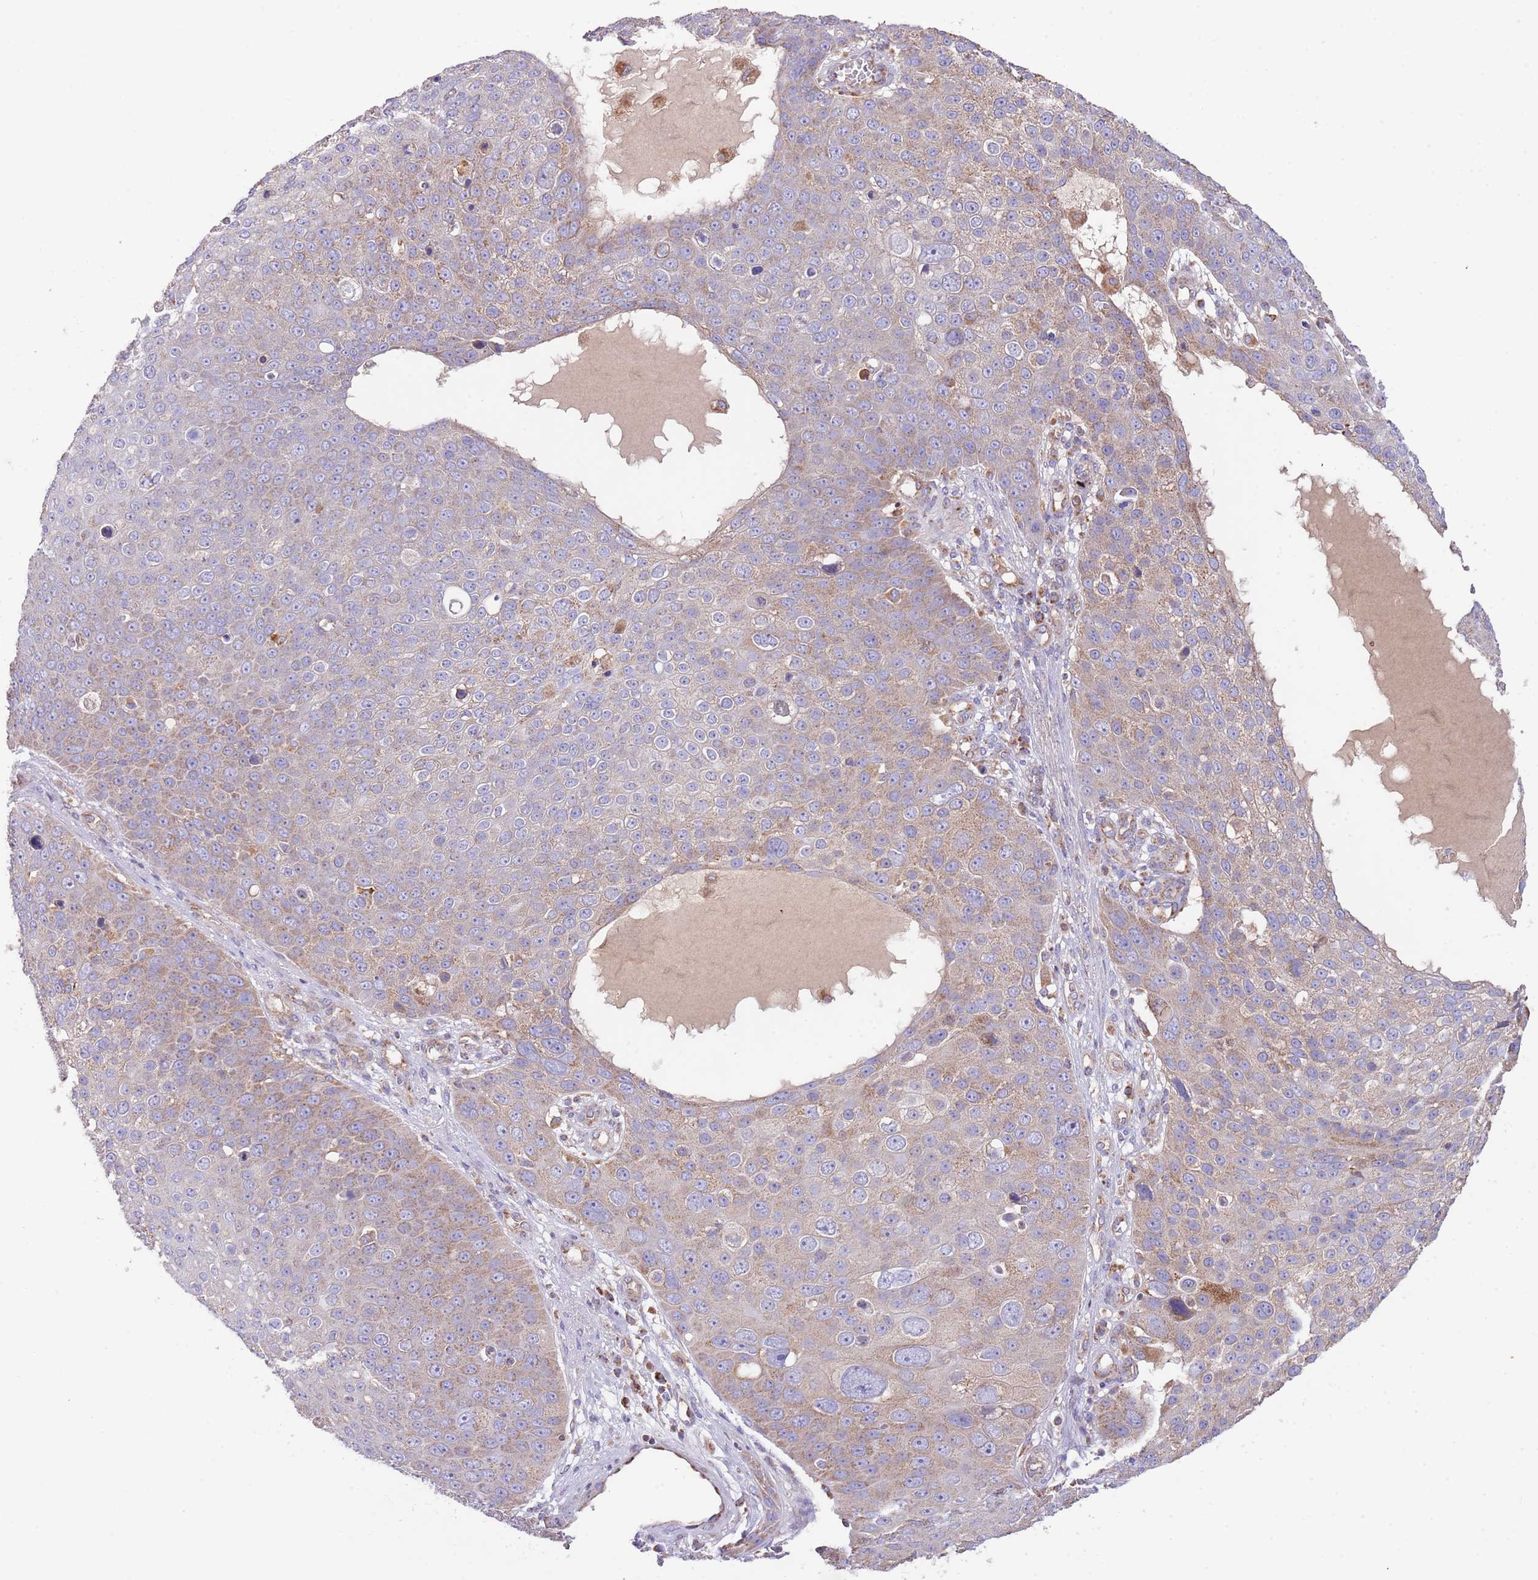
{"staining": {"intensity": "moderate", "quantity": ">75%", "location": "cytoplasmic/membranous"}, "tissue": "skin cancer", "cell_type": "Tumor cells", "image_type": "cancer", "snomed": [{"axis": "morphology", "description": "Squamous cell carcinoma, NOS"}, {"axis": "topography", "description": "Skin"}], "caption": "Skin squamous cell carcinoma stained with a brown dye demonstrates moderate cytoplasmic/membranous positive positivity in approximately >75% of tumor cells.", "gene": "DNAJA3", "patient": {"sex": "male", "age": 71}}